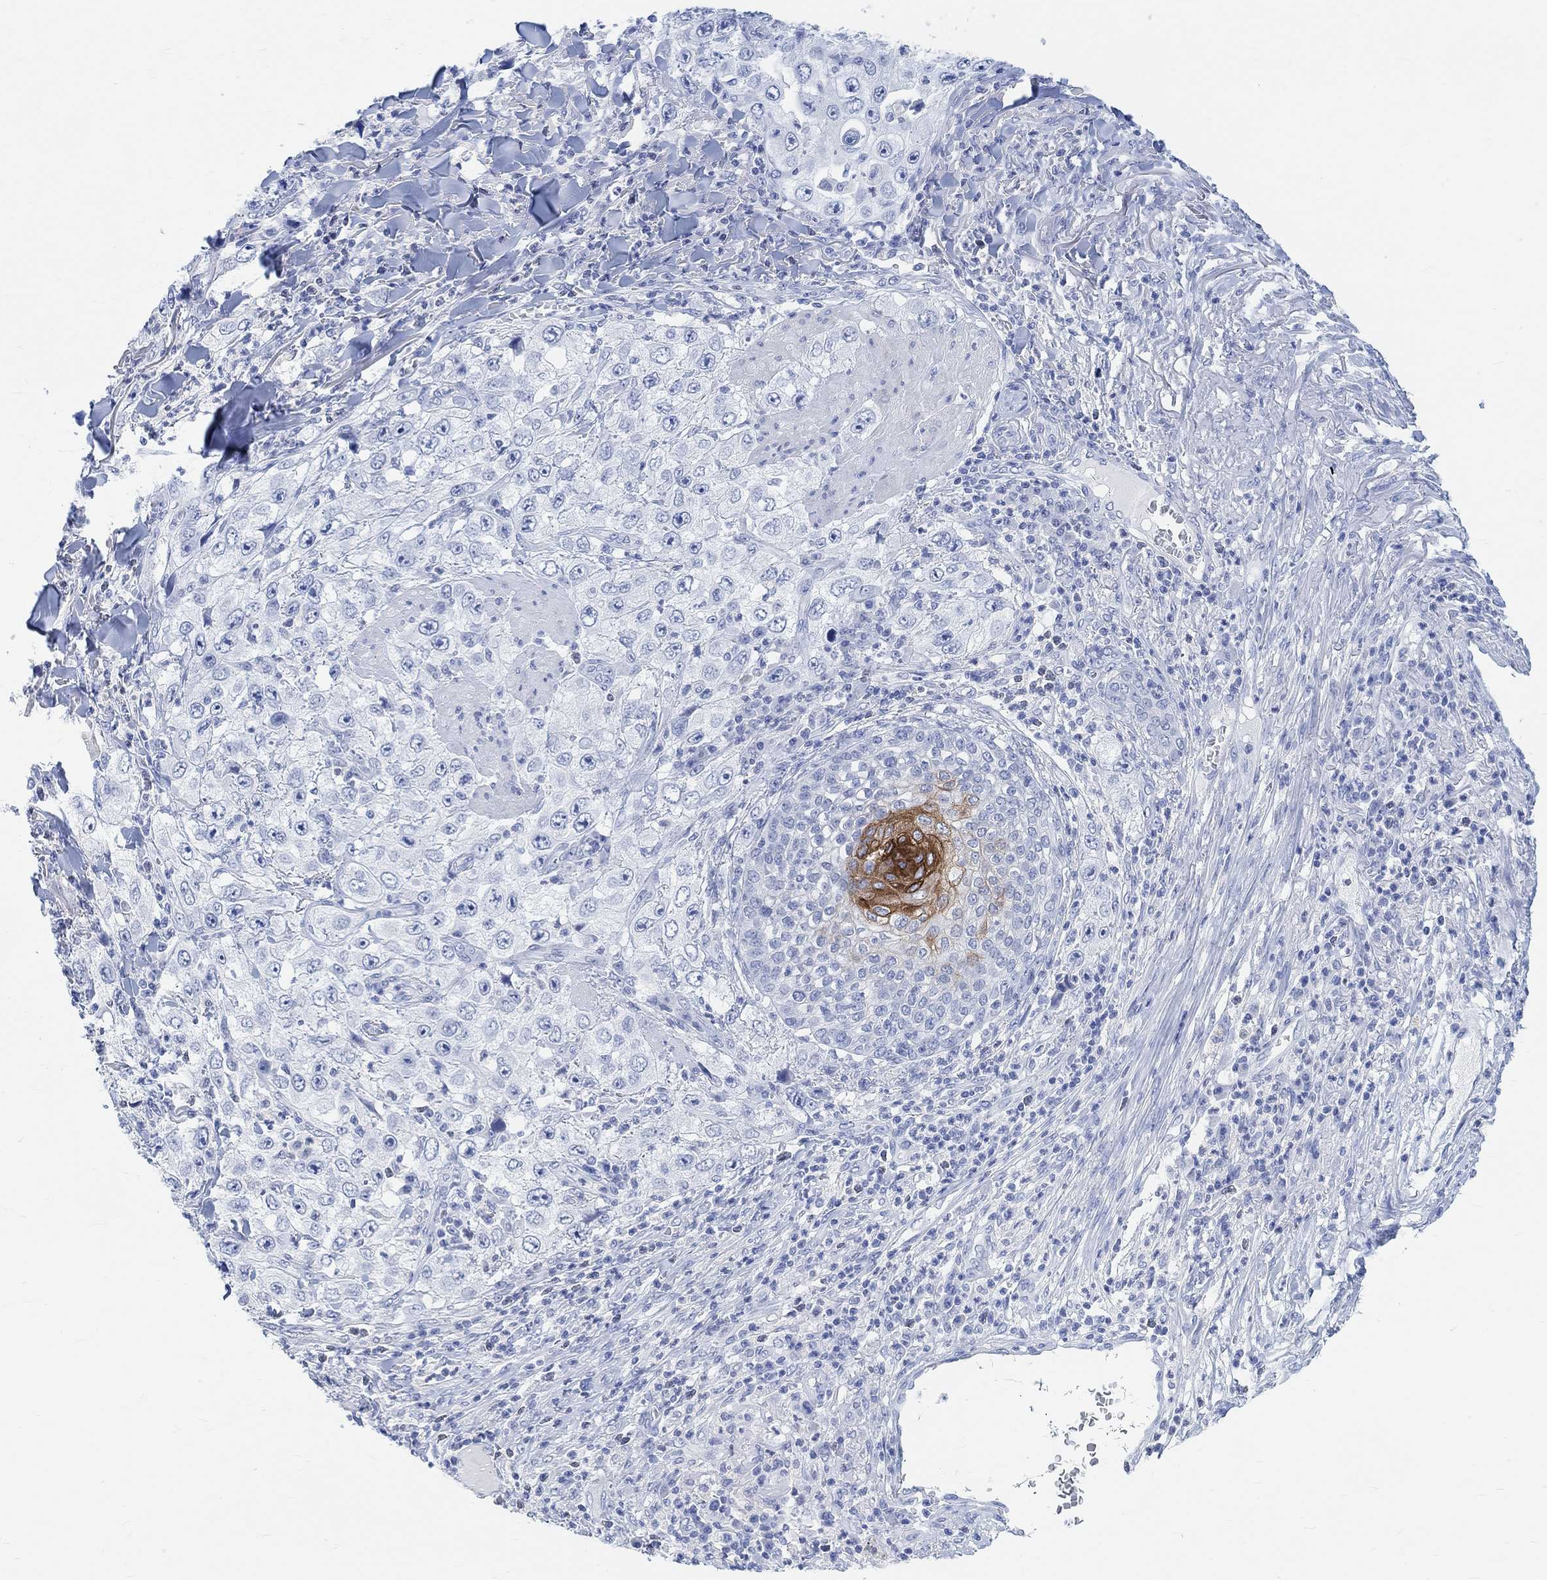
{"staining": {"intensity": "negative", "quantity": "none", "location": "none"}, "tissue": "skin cancer", "cell_type": "Tumor cells", "image_type": "cancer", "snomed": [{"axis": "morphology", "description": "Squamous cell carcinoma, NOS"}, {"axis": "topography", "description": "Skin"}], "caption": "Skin squamous cell carcinoma was stained to show a protein in brown. There is no significant expression in tumor cells.", "gene": "ENO4", "patient": {"sex": "male", "age": 82}}